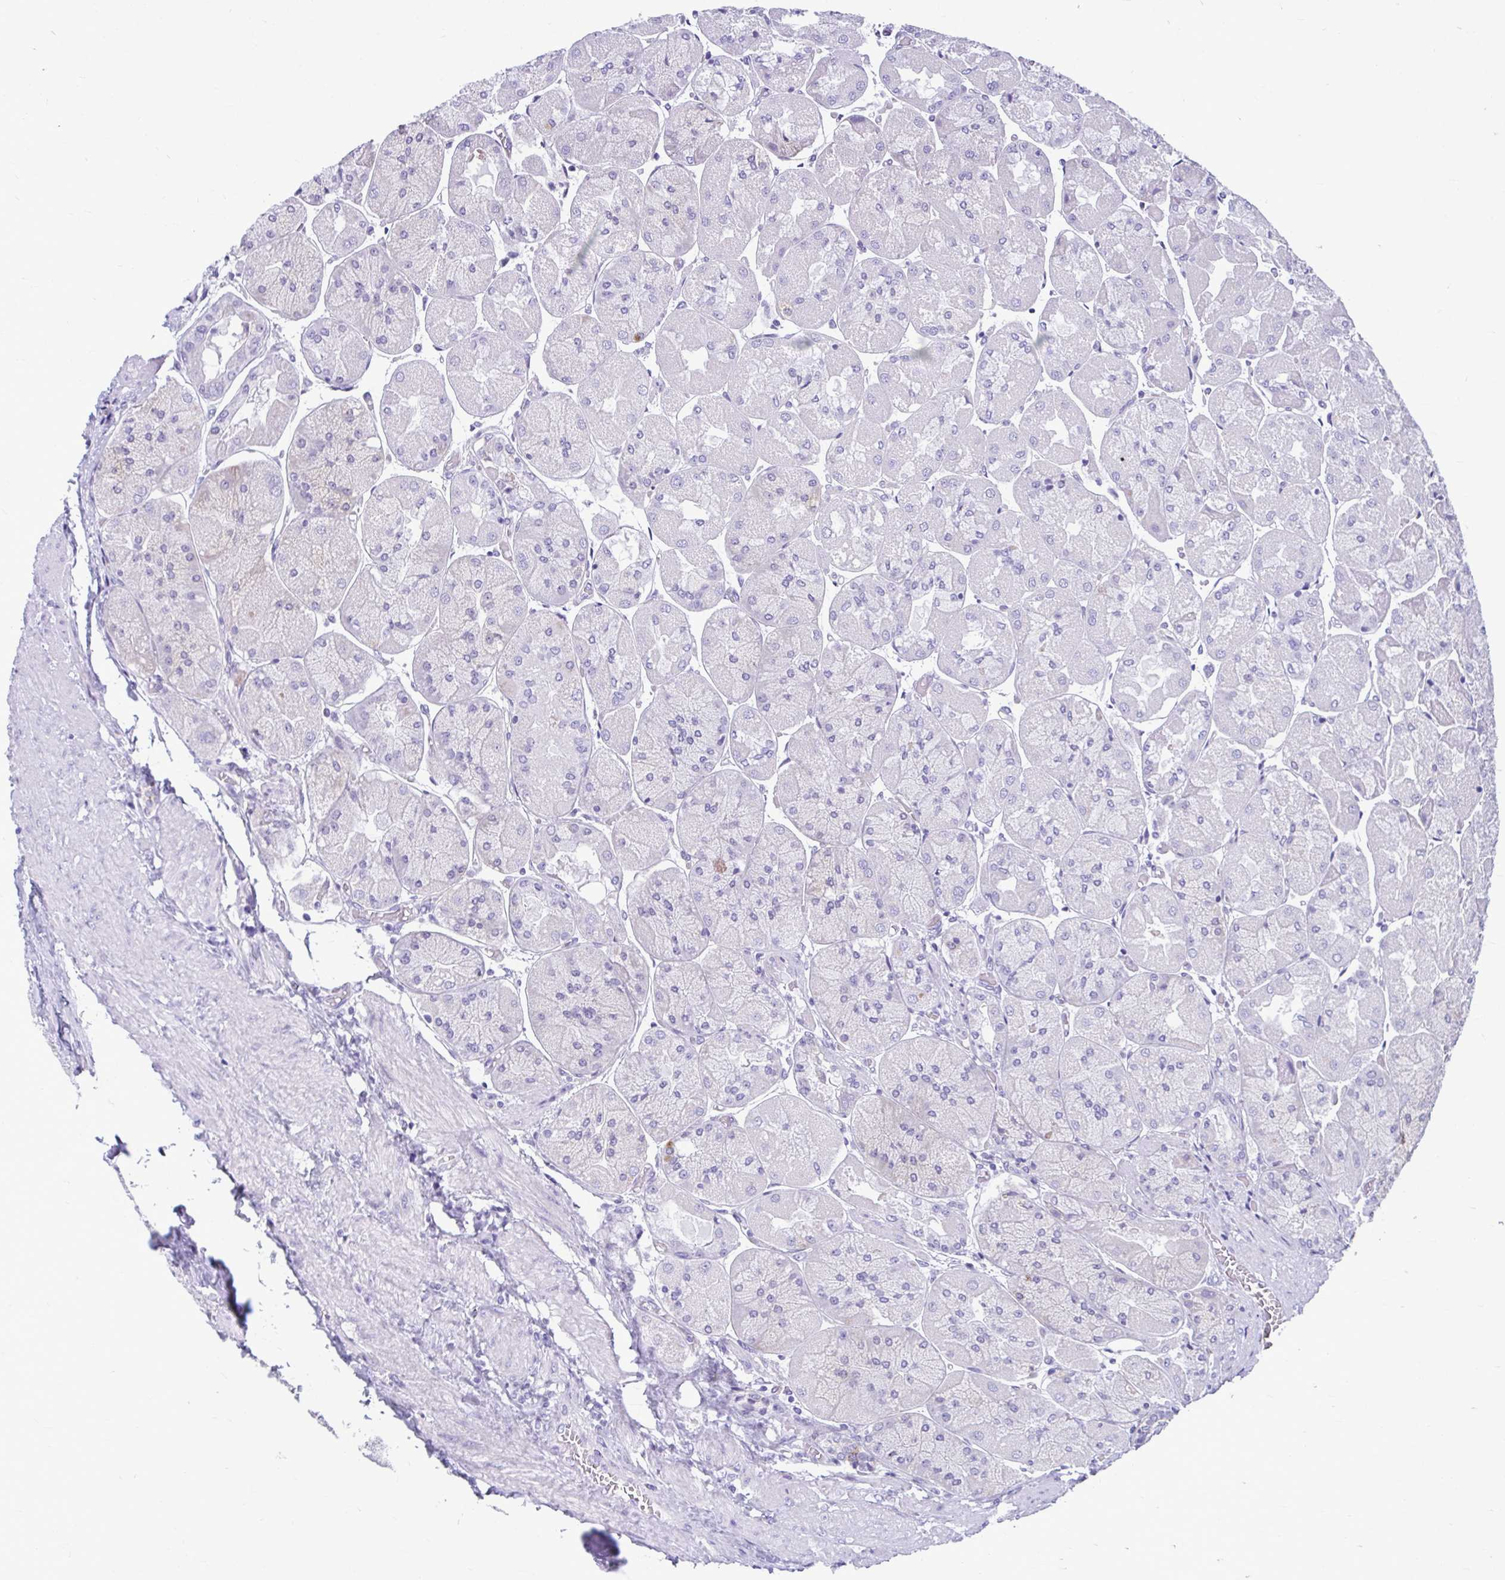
{"staining": {"intensity": "weak", "quantity": "<25%", "location": "cytoplasmic/membranous"}, "tissue": "stomach", "cell_type": "Glandular cells", "image_type": "normal", "snomed": [{"axis": "morphology", "description": "Normal tissue, NOS"}, {"axis": "topography", "description": "Stomach"}], "caption": "Protein analysis of benign stomach exhibits no significant positivity in glandular cells.", "gene": "SERPINI1", "patient": {"sex": "female", "age": 61}}